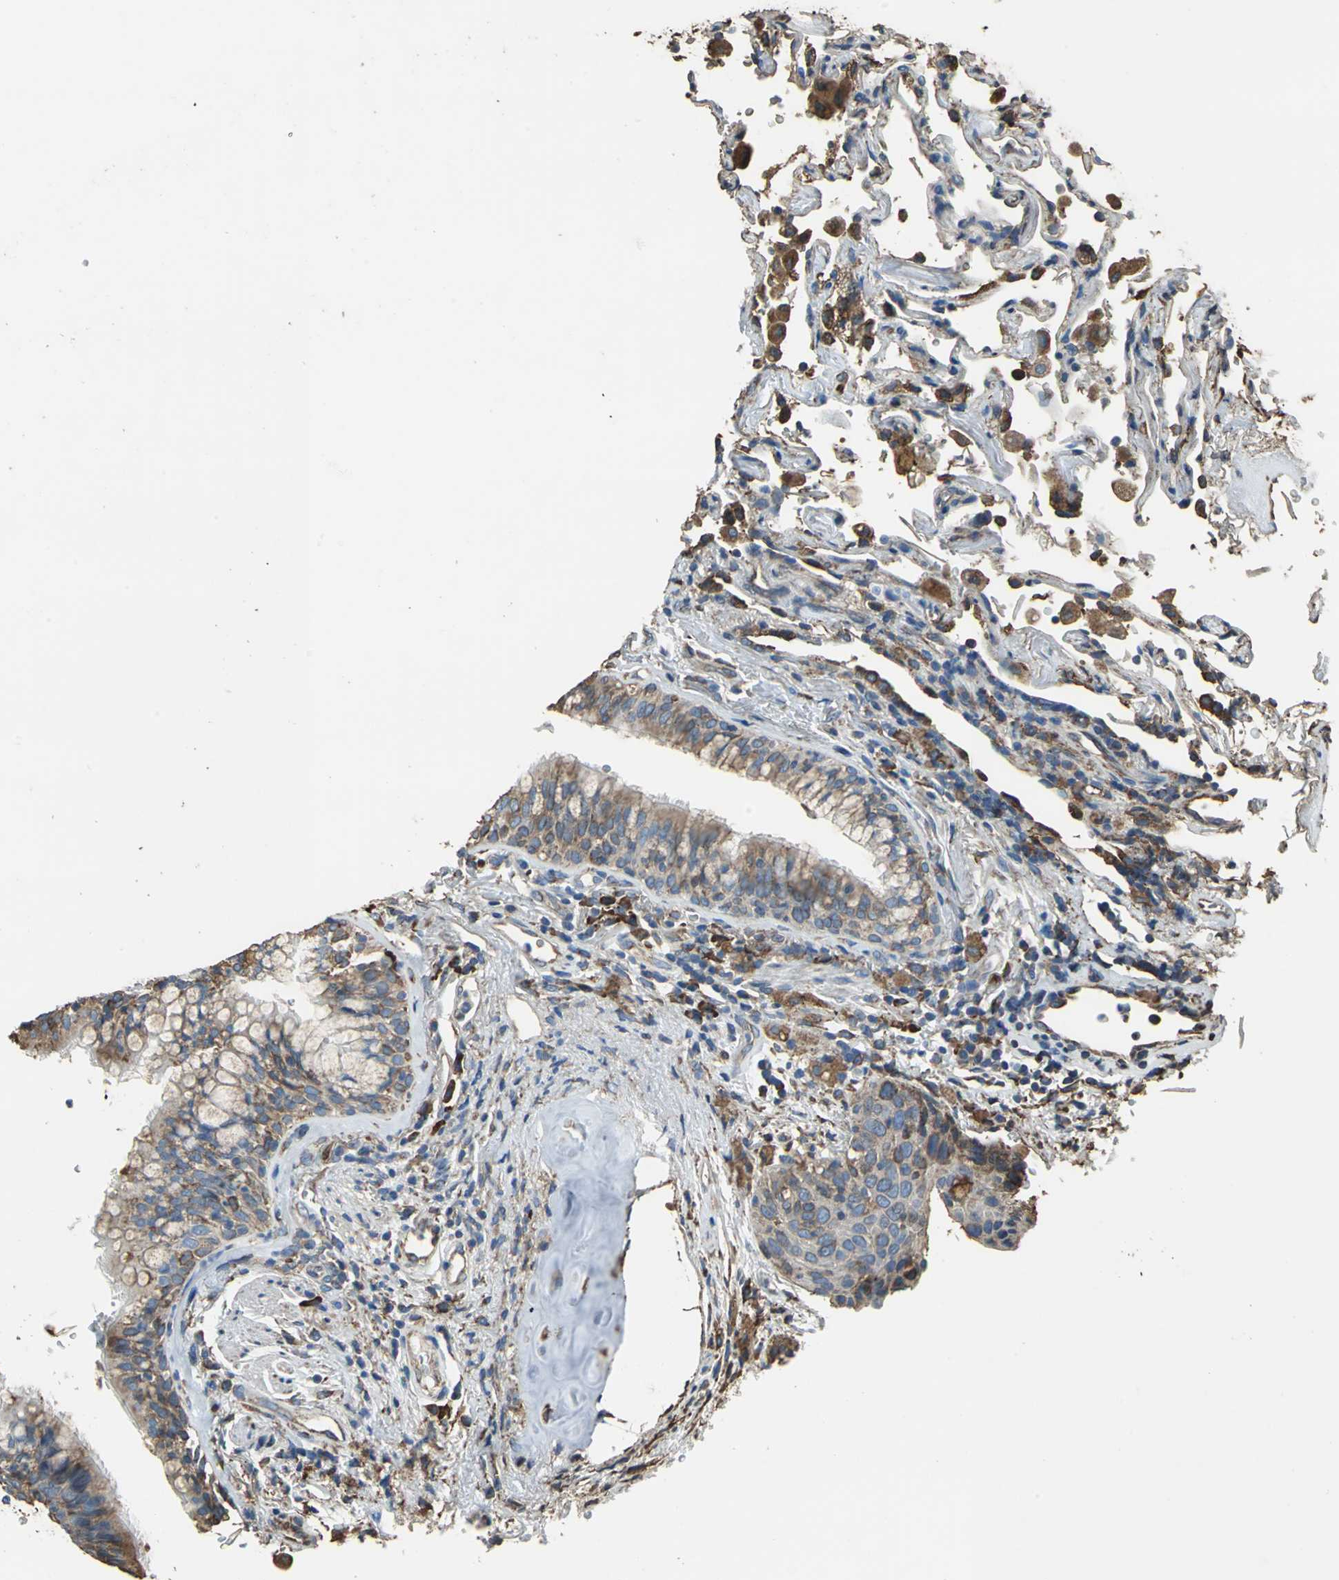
{"staining": {"intensity": "moderate", "quantity": ">75%", "location": "cytoplasmic/membranous"}, "tissue": "lung cancer", "cell_type": "Tumor cells", "image_type": "cancer", "snomed": [{"axis": "morphology", "description": "Squamous cell carcinoma, NOS"}, {"axis": "topography", "description": "Lung"}], "caption": "Tumor cells display medium levels of moderate cytoplasmic/membranous staining in about >75% of cells in lung cancer (squamous cell carcinoma).", "gene": "GPANK1", "patient": {"sex": "female", "age": 67}}